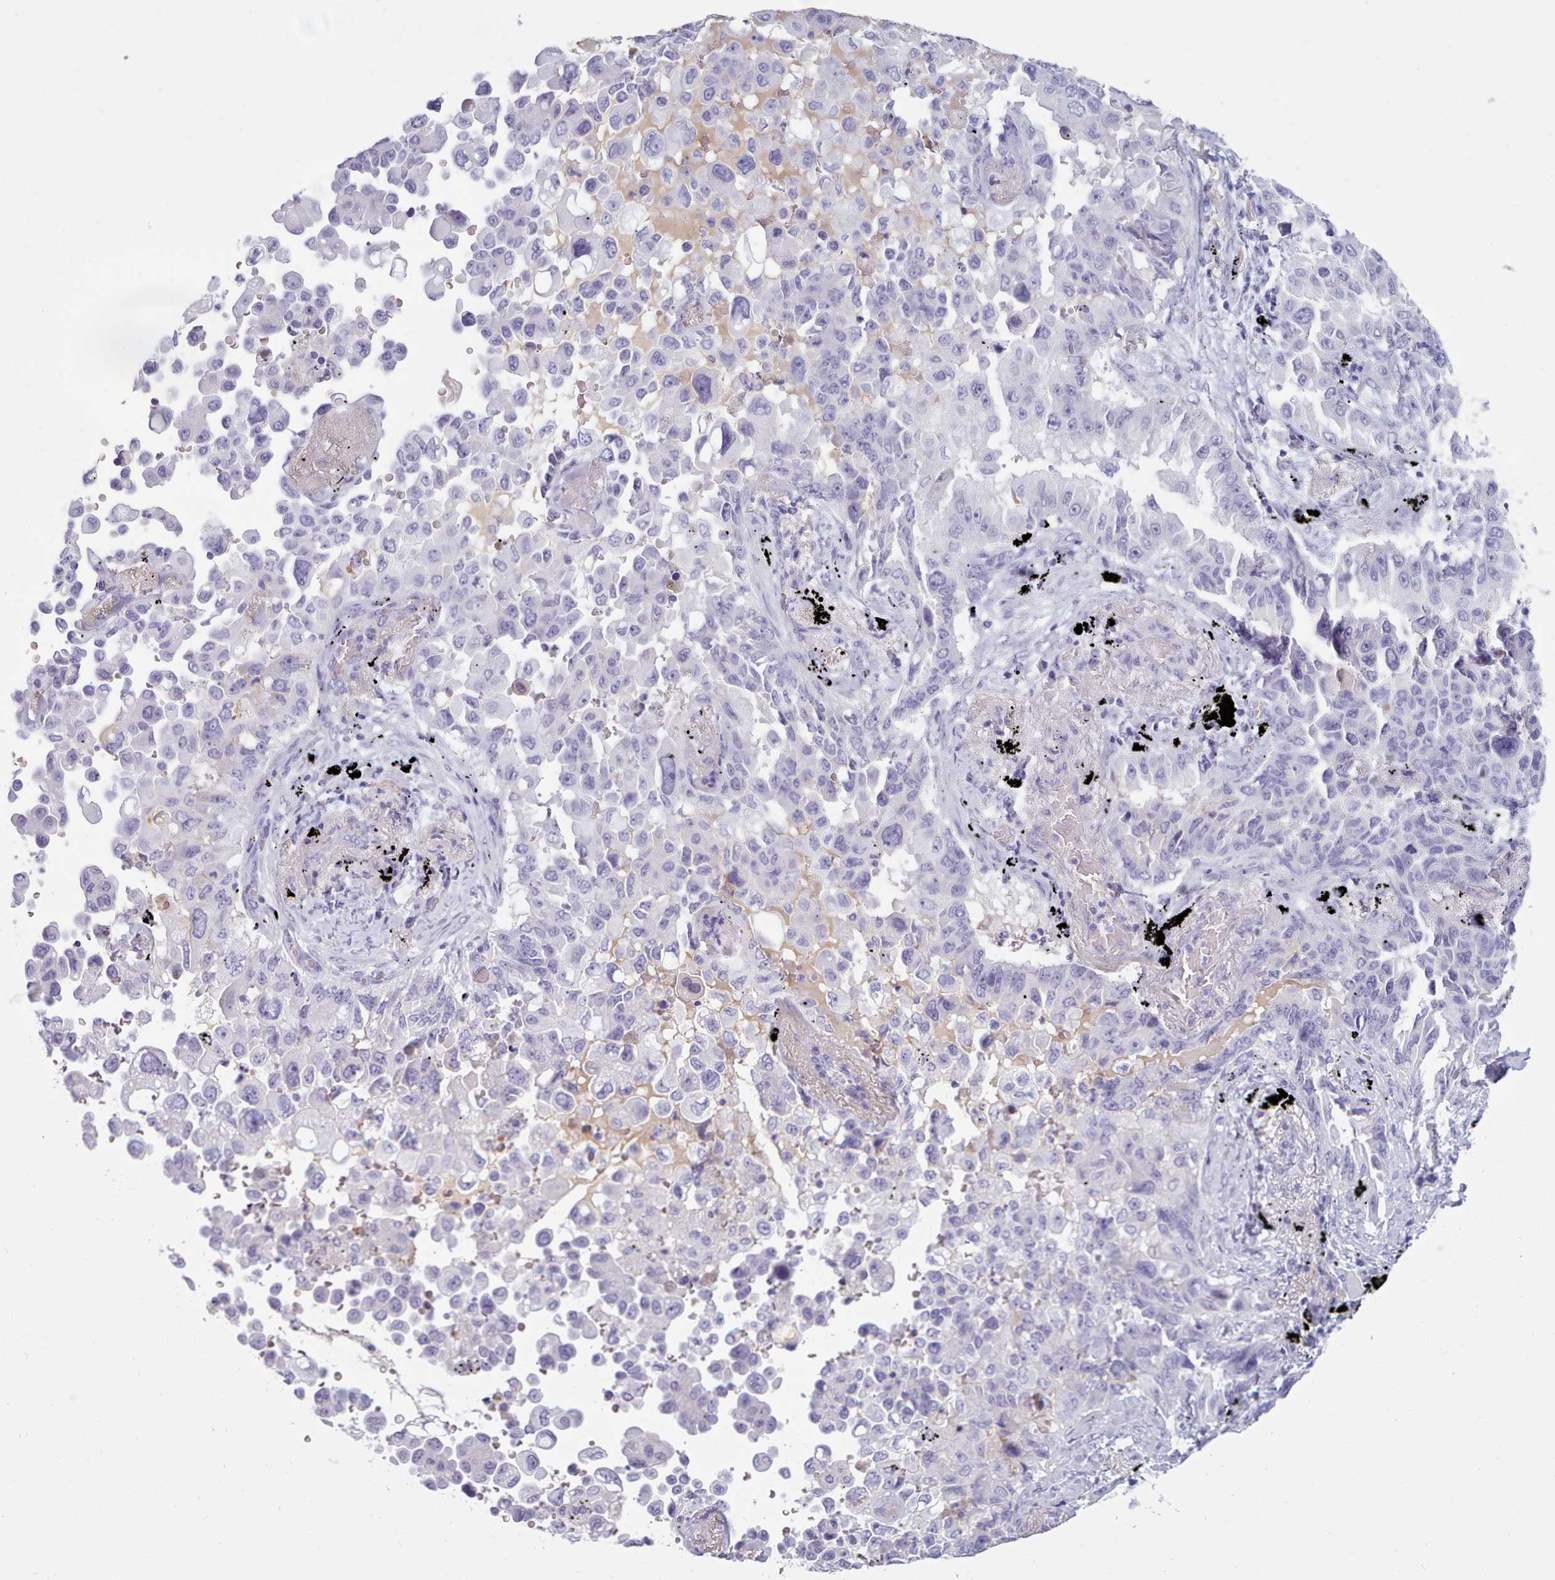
{"staining": {"intensity": "negative", "quantity": "none", "location": "none"}, "tissue": "lung cancer", "cell_type": "Tumor cells", "image_type": "cancer", "snomed": [{"axis": "morphology", "description": "Adenocarcinoma, NOS"}, {"axis": "topography", "description": "Lung"}], "caption": "Immunohistochemistry of human adenocarcinoma (lung) reveals no positivity in tumor cells.", "gene": "ZNF43", "patient": {"sex": "female", "age": 67}}